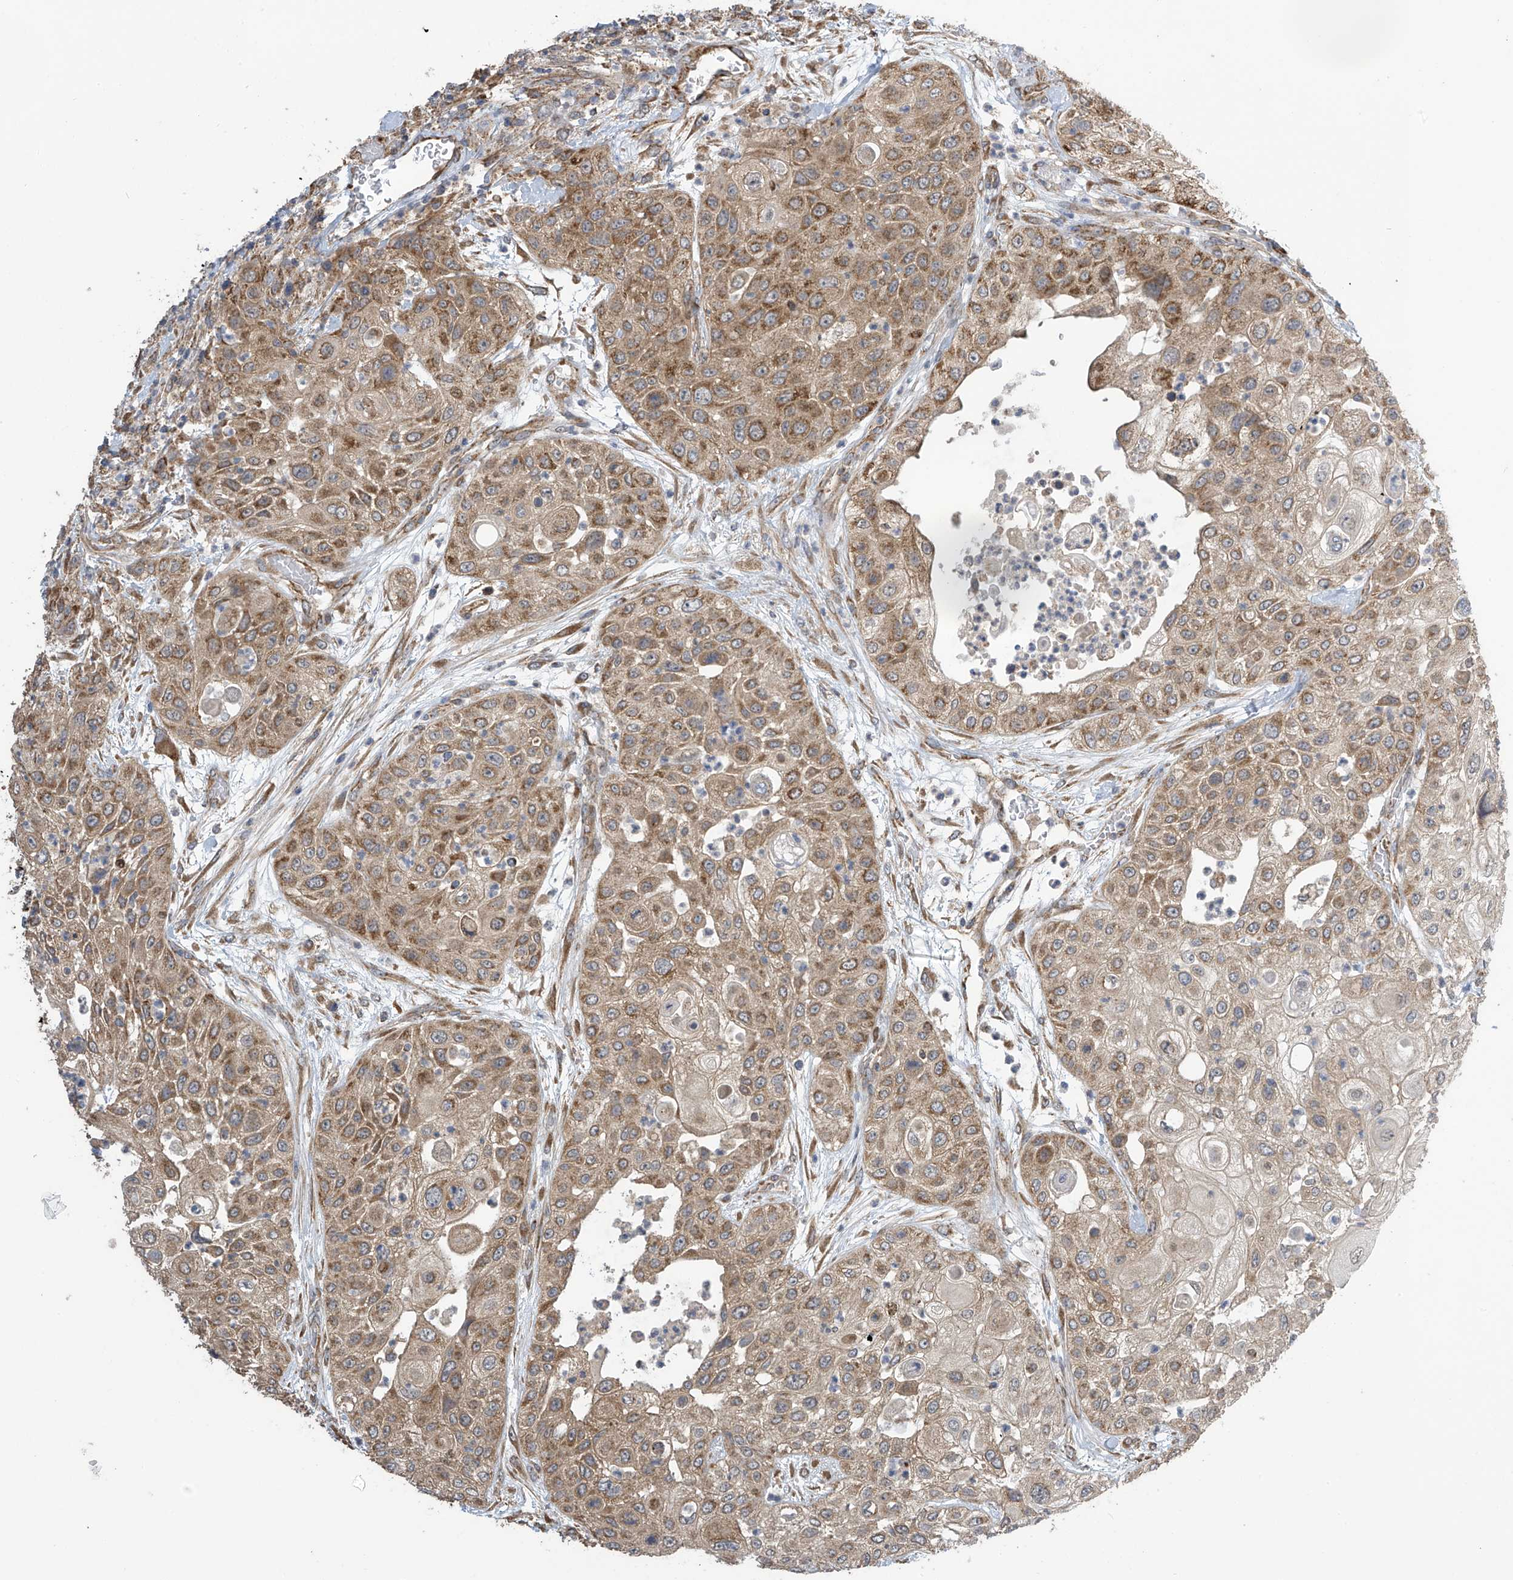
{"staining": {"intensity": "moderate", "quantity": ">75%", "location": "cytoplasmic/membranous"}, "tissue": "urothelial cancer", "cell_type": "Tumor cells", "image_type": "cancer", "snomed": [{"axis": "morphology", "description": "Urothelial carcinoma, High grade"}, {"axis": "topography", "description": "Urinary bladder"}], "caption": "The micrograph reveals staining of urothelial cancer, revealing moderate cytoplasmic/membranous protein expression (brown color) within tumor cells.", "gene": "PNPT1", "patient": {"sex": "female", "age": 79}}